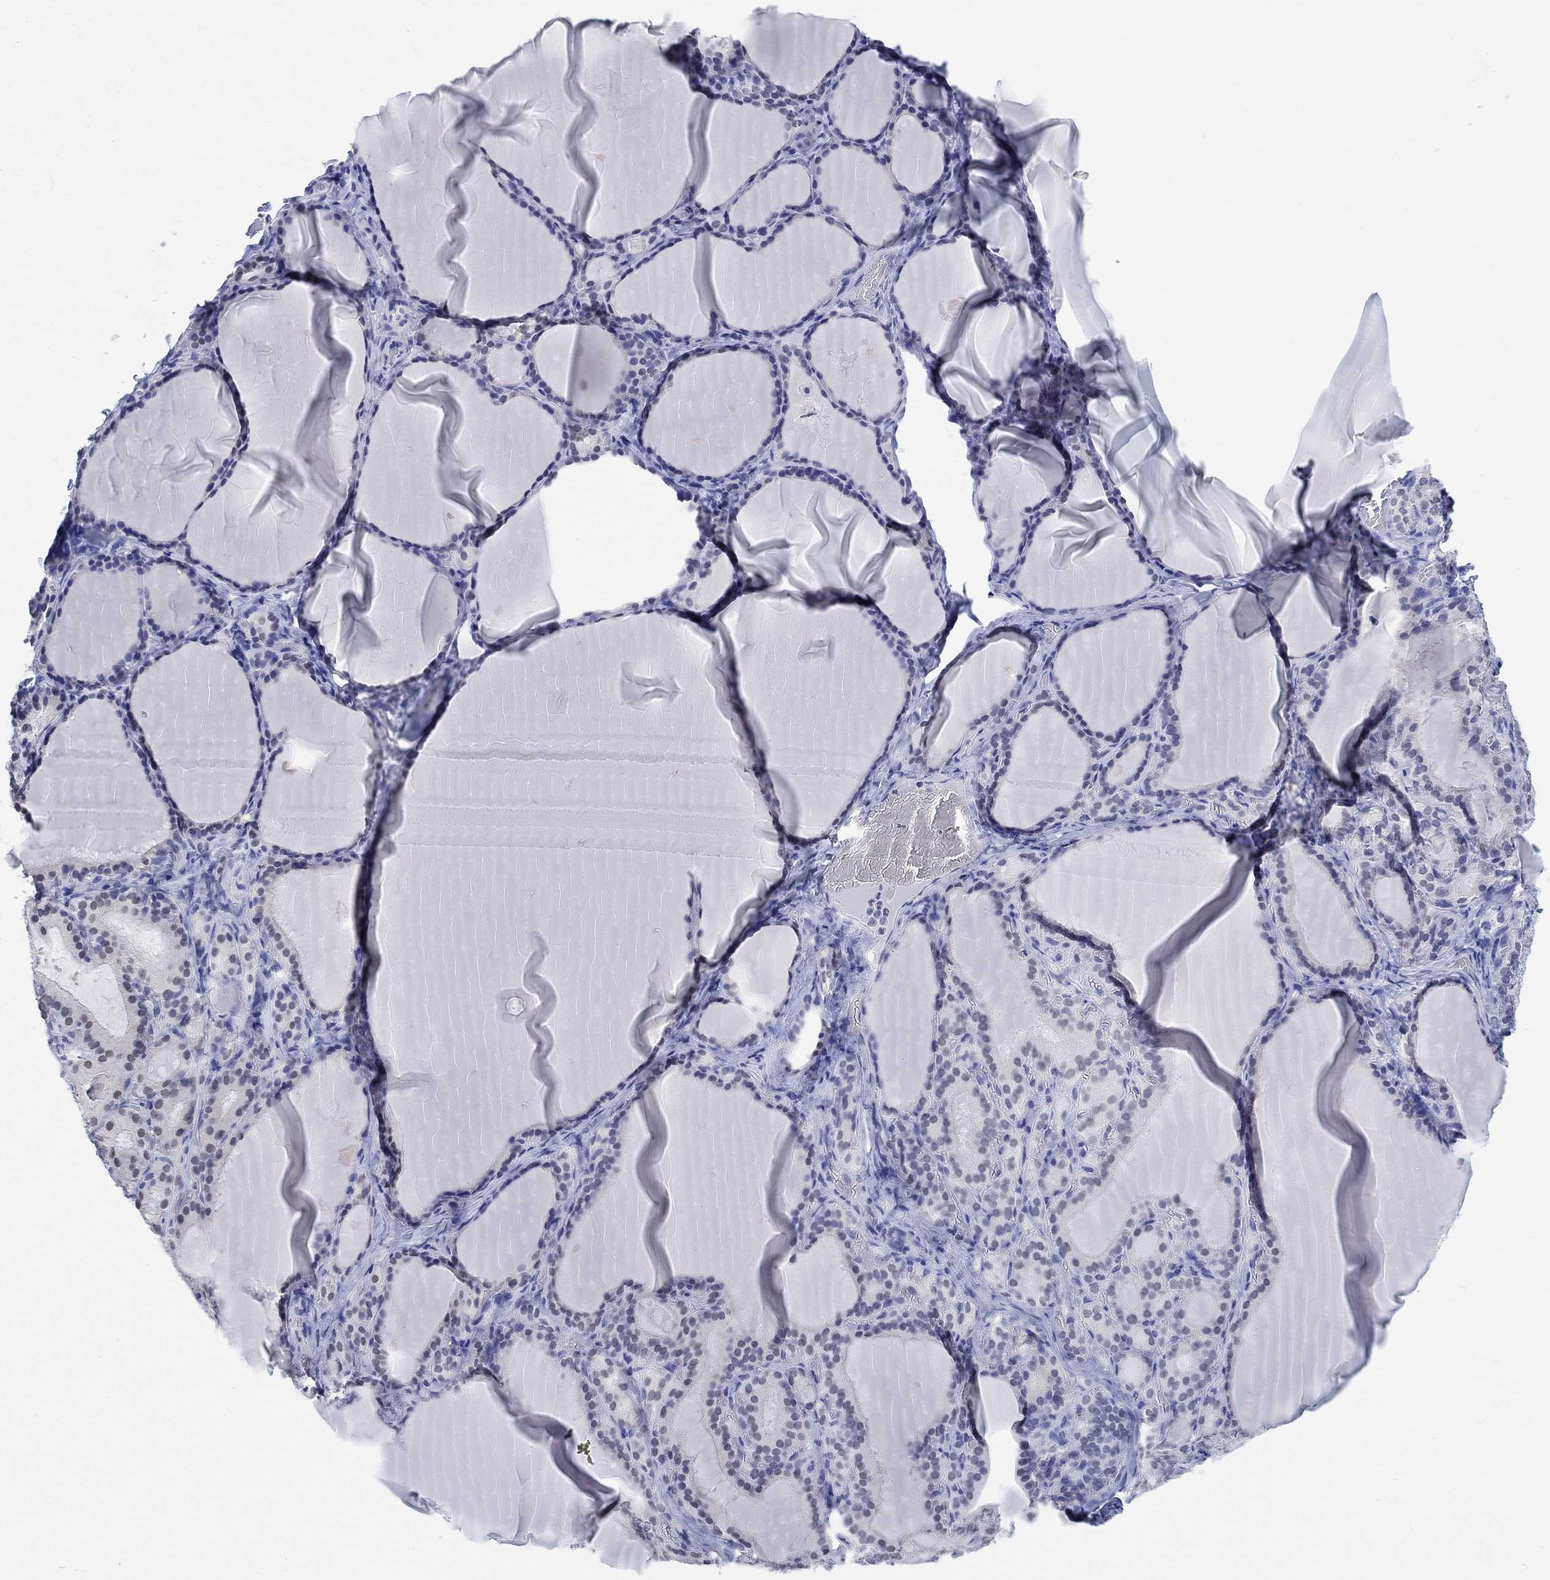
{"staining": {"intensity": "negative", "quantity": "none", "location": "none"}, "tissue": "thyroid gland", "cell_type": "Glandular cells", "image_type": "normal", "snomed": [{"axis": "morphology", "description": "Normal tissue, NOS"}, {"axis": "morphology", "description": "Hyperplasia, NOS"}, {"axis": "topography", "description": "Thyroid gland"}], "caption": "Immunohistochemistry (IHC) of normal thyroid gland demonstrates no staining in glandular cells.", "gene": "ANKS1B", "patient": {"sex": "female", "age": 27}}